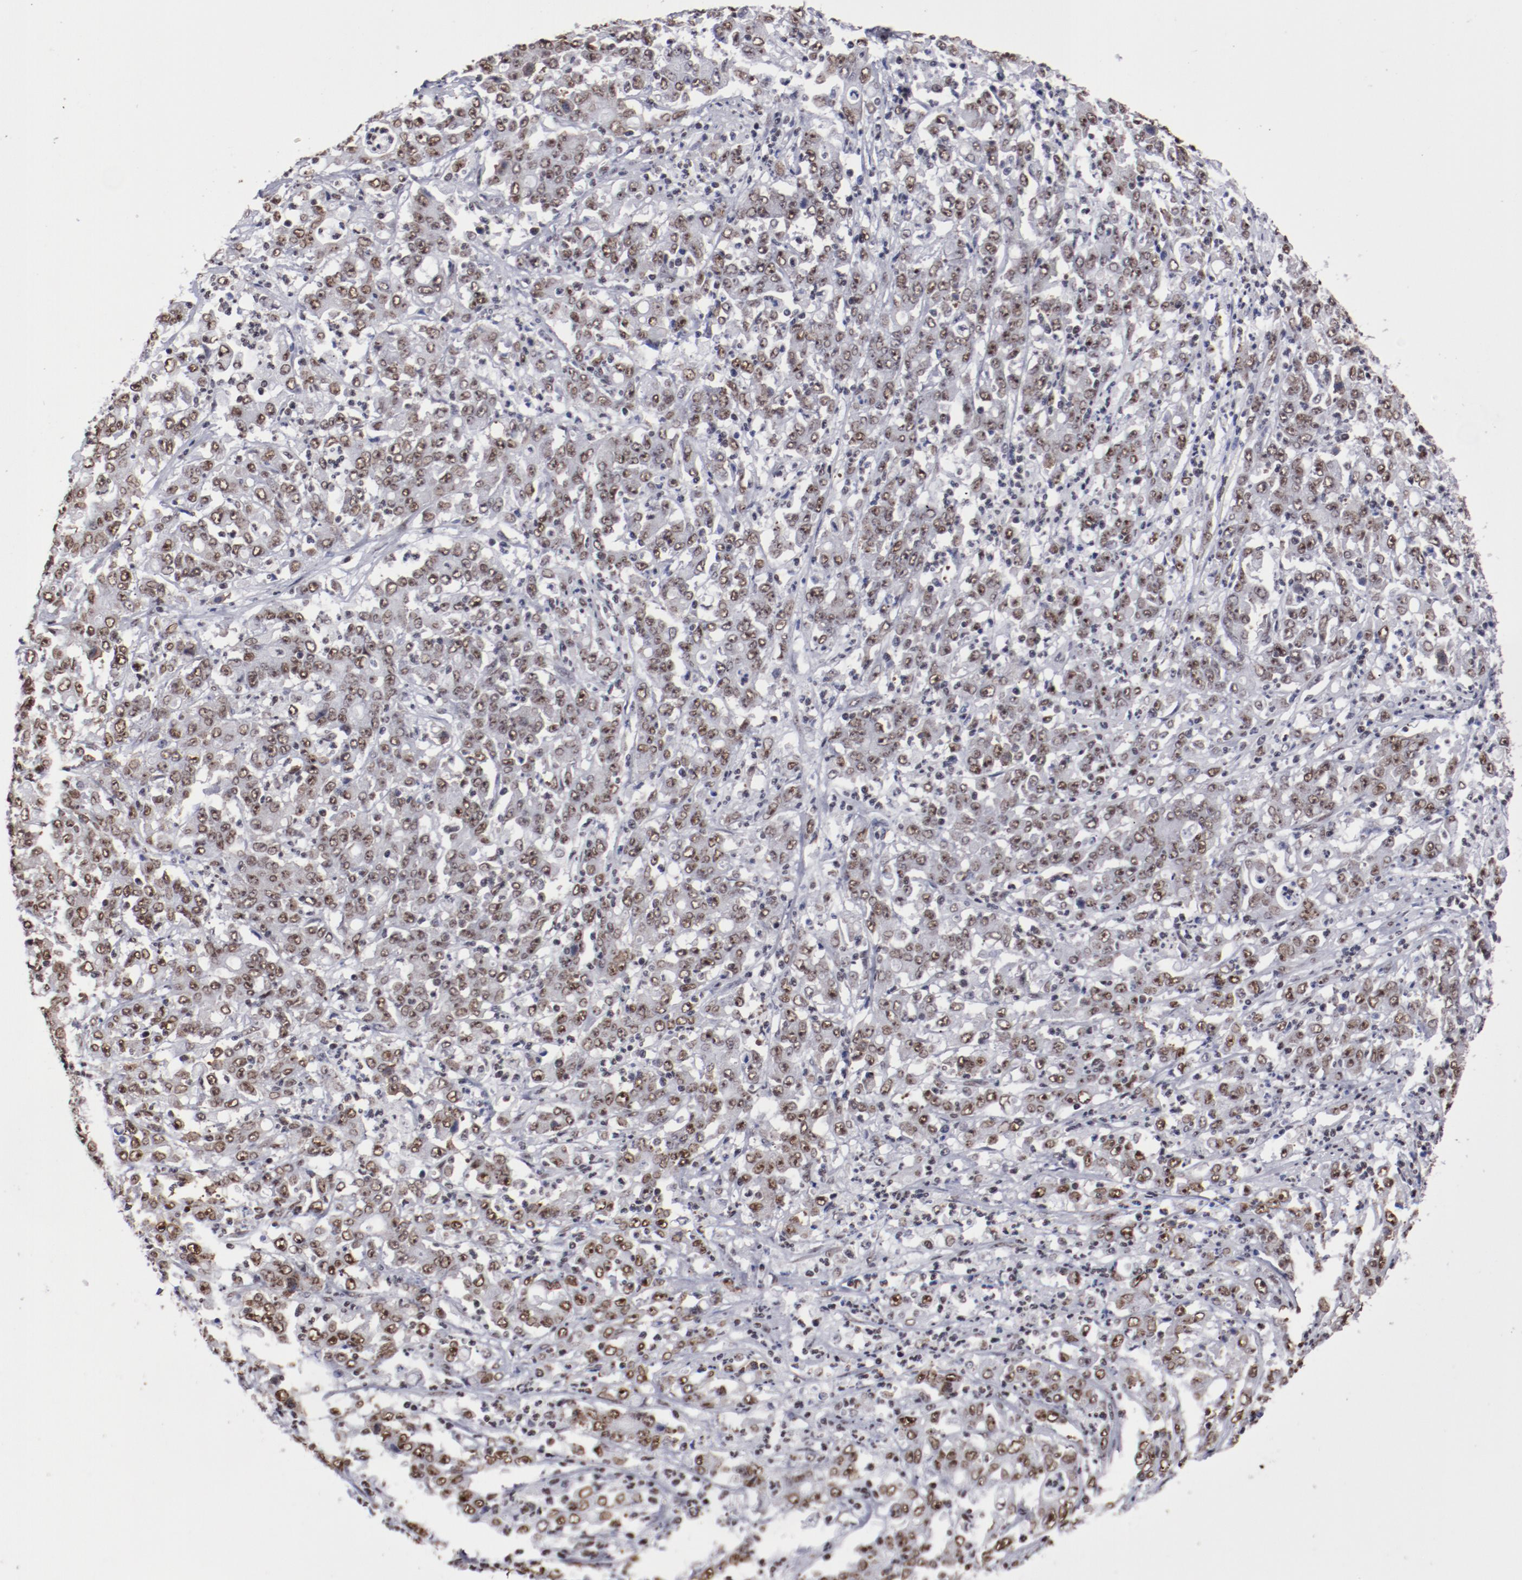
{"staining": {"intensity": "moderate", "quantity": ">75%", "location": "nuclear"}, "tissue": "stomach cancer", "cell_type": "Tumor cells", "image_type": "cancer", "snomed": [{"axis": "morphology", "description": "Adenocarcinoma, NOS"}, {"axis": "topography", "description": "Stomach, lower"}], "caption": "This histopathology image demonstrates stomach adenocarcinoma stained with immunohistochemistry to label a protein in brown. The nuclear of tumor cells show moderate positivity for the protein. Nuclei are counter-stained blue.", "gene": "HNRNPA2B1", "patient": {"sex": "female", "age": 71}}